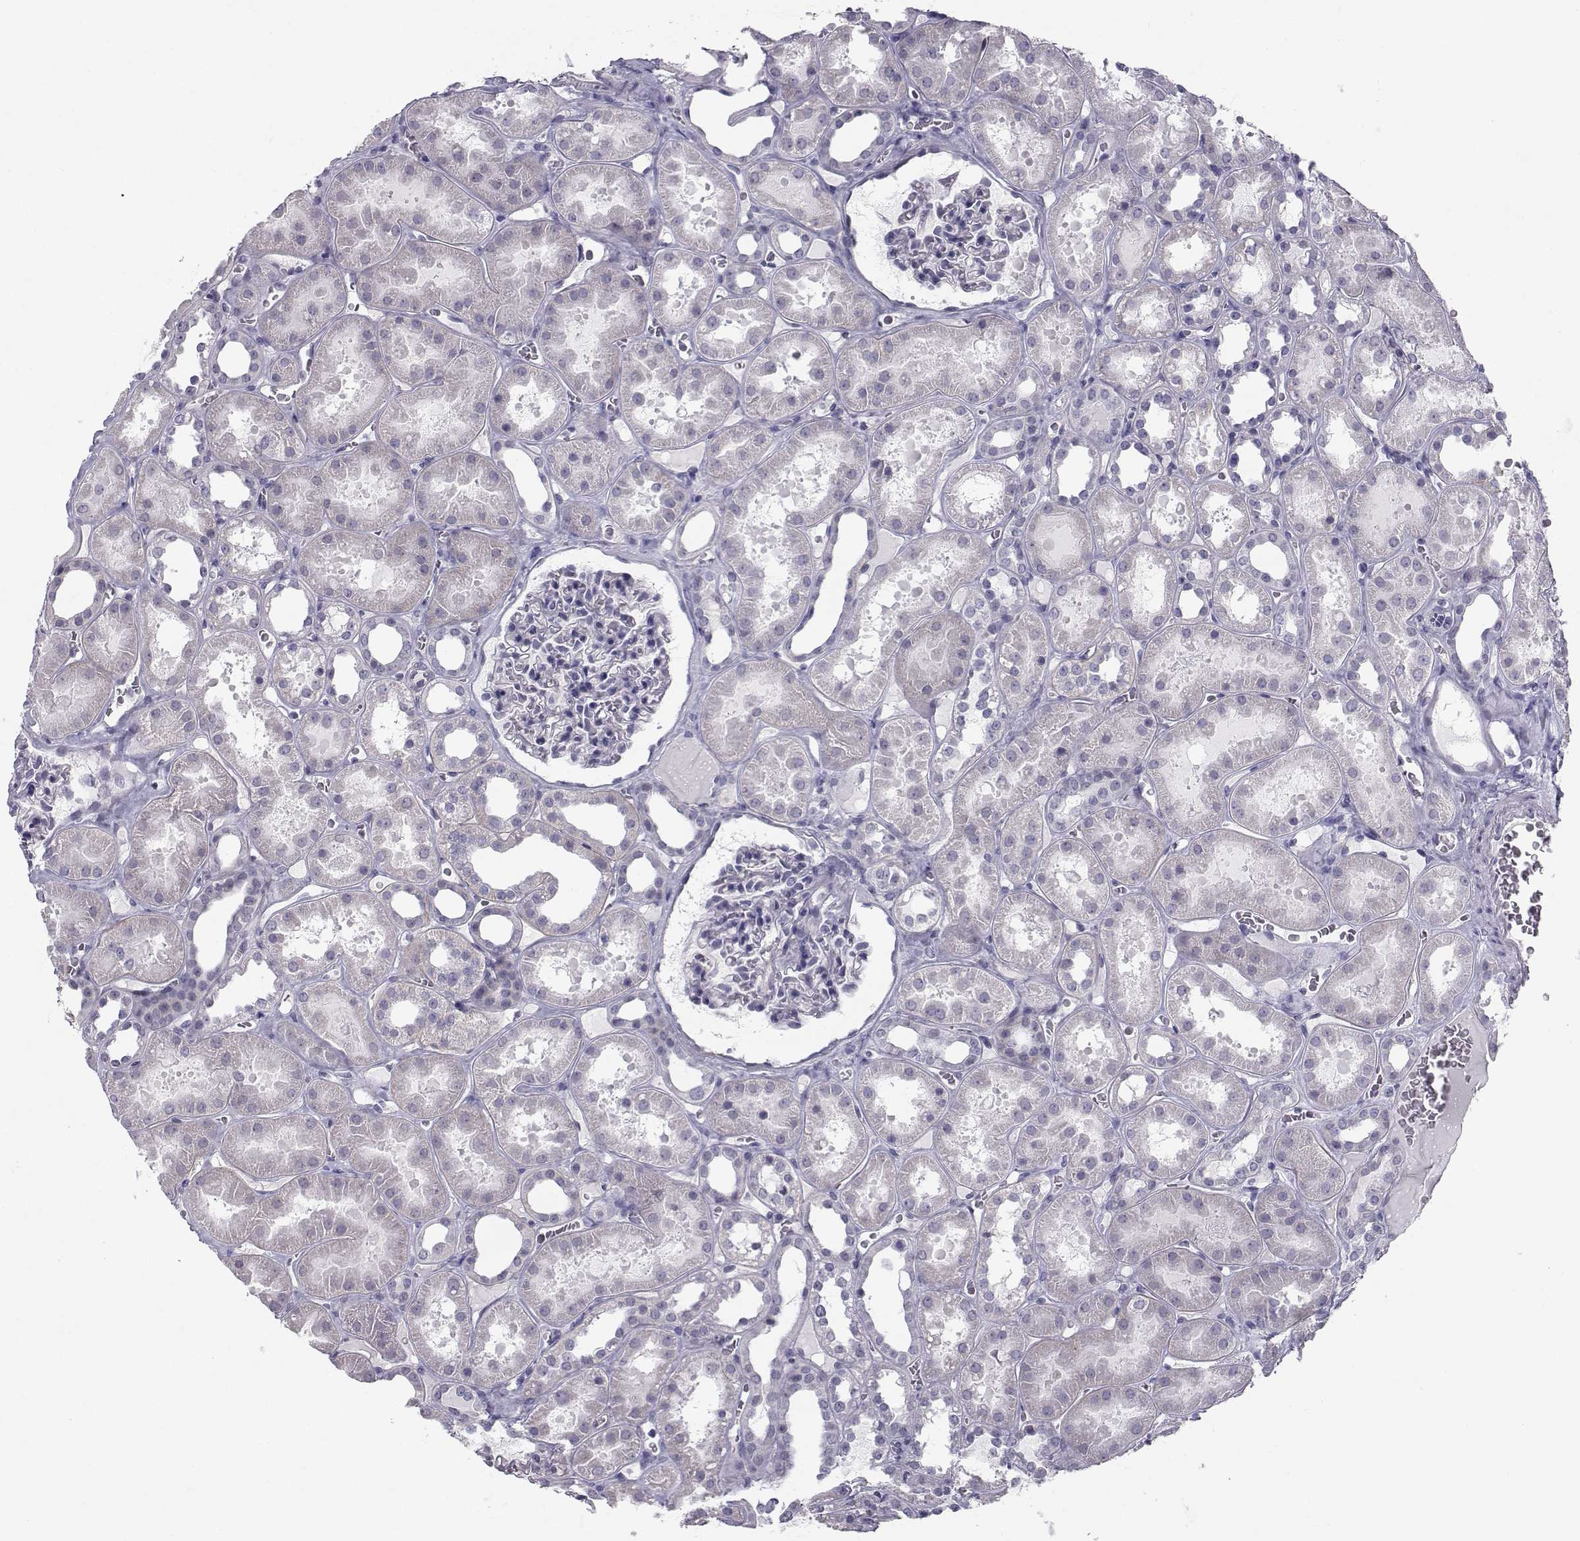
{"staining": {"intensity": "negative", "quantity": "none", "location": "none"}, "tissue": "kidney", "cell_type": "Cells in glomeruli", "image_type": "normal", "snomed": [{"axis": "morphology", "description": "Normal tissue, NOS"}, {"axis": "topography", "description": "Kidney"}], "caption": "Human kidney stained for a protein using immunohistochemistry shows no positivity in cells in glomeruli.", "gene": "SPDYE4", "patient": {"sex": "female", "age": 41}}